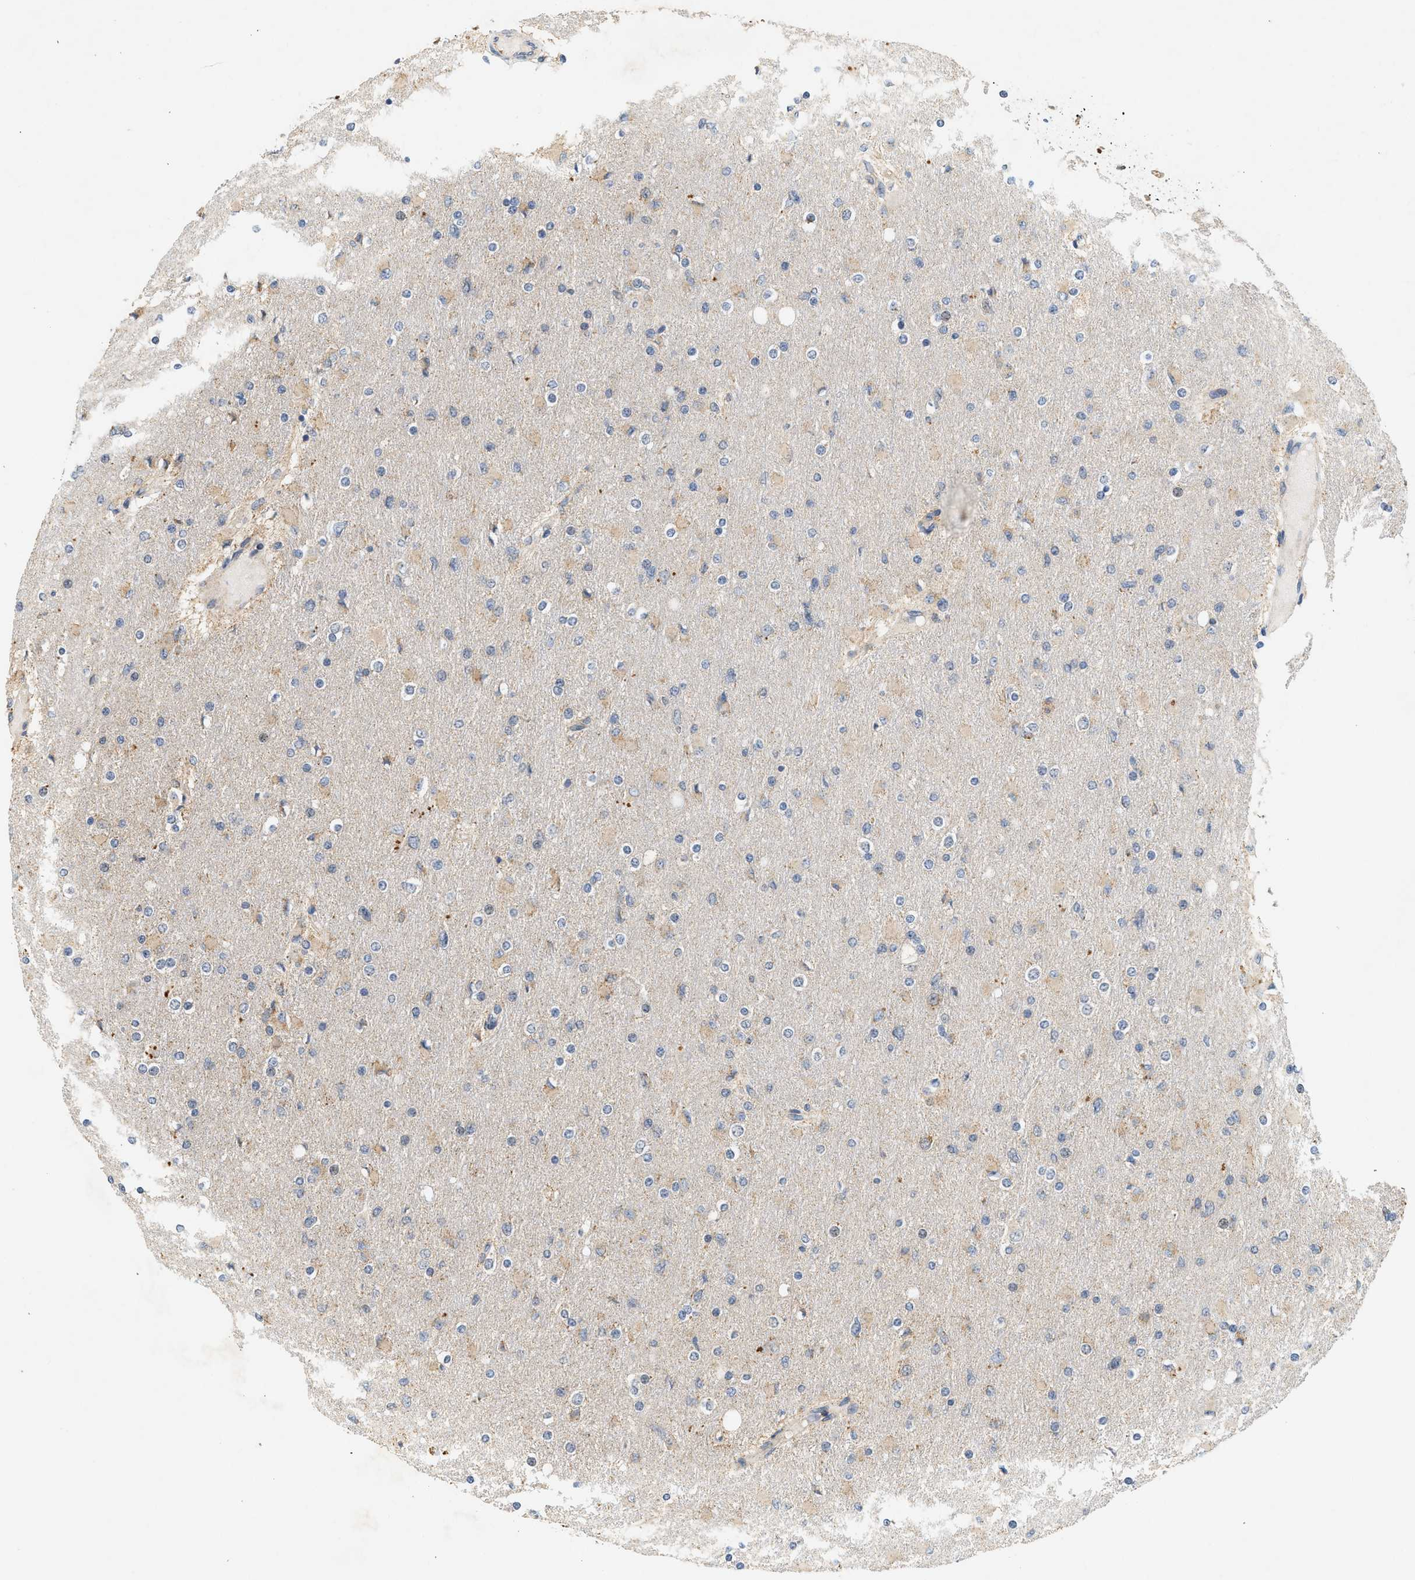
{"staining": {"intensity": "weak", "quantity": "<25%", "location": "cytoplasmic/membranous"}, "tissue": "glioma", "cell_type": "Tumor cells", "image_type": "cancer", "snomed": [{"axis": "morphology", "description": "Glioma, malignant, High grade"}, {"axis": "topography", "description": "Cerebral cortex"}], "caption": "This is an immunohistochemistry (IHC) micrograph of malignant high-grade glioma. There is no staining in tumor cells.", "gene": "MCU", "patient": {"sex": "female", "age": 36}}